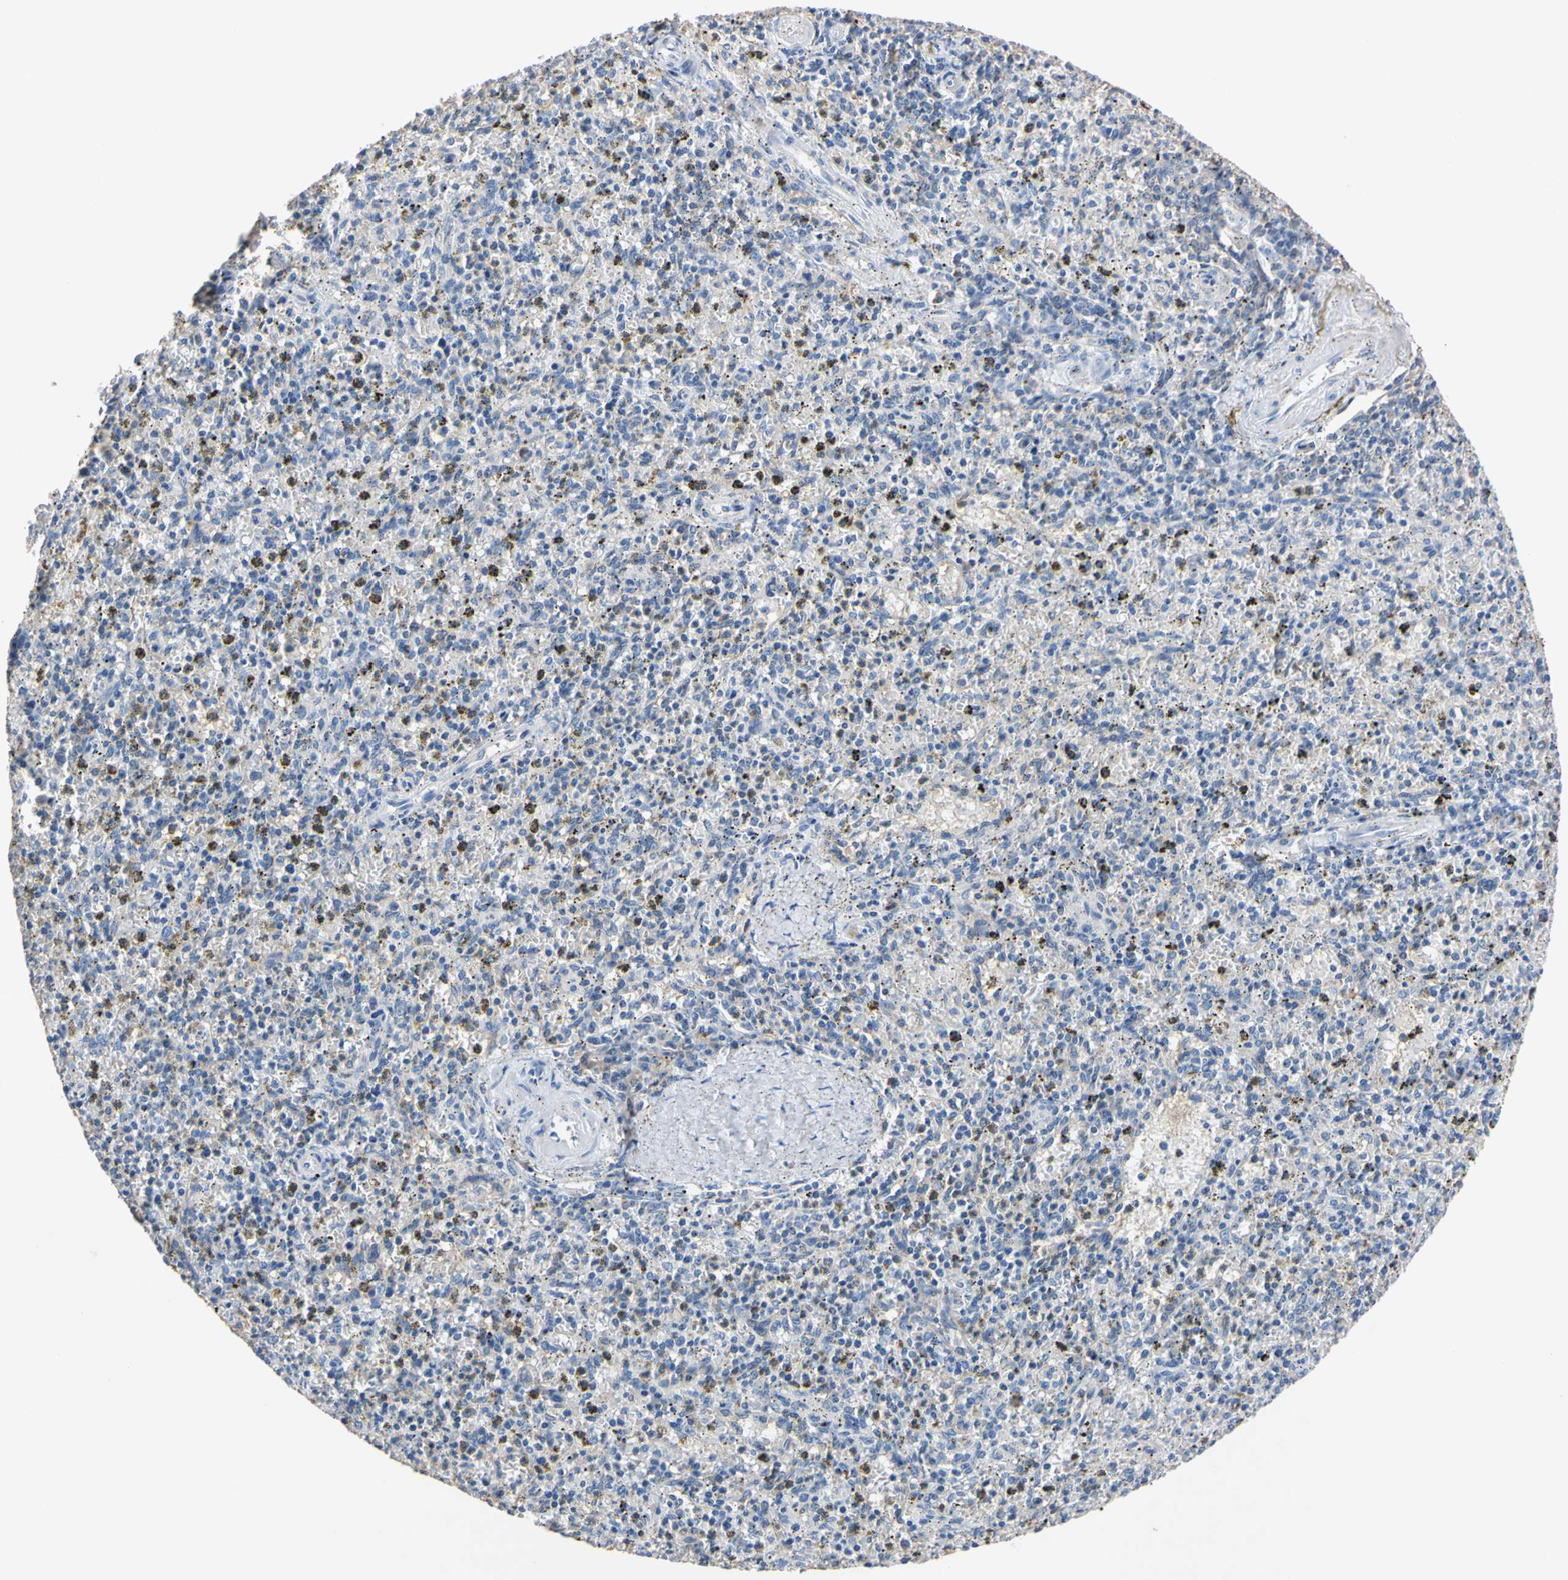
{"staining": {"intensity": "negative", "quantity": "none", "location": "none"}, "tissue": "spleen", "cell_type": "Cells in red pulp", "image_type": "normal", "snomed": [{"axis": "morphology", "description": "Normal tissue, NOS"}, {"axis": "topography", "description": "Spleen"}], "caption": "Protein analysis of normal spleen demonstrates no significant expression in cells in red pulp. Brightfield microscopy of IHC stained with DAB (brown) and hematoxylin (blue), captured at high magnification.", "gene": "PNKD", "patient": {"sex": "male", "age": 72}}